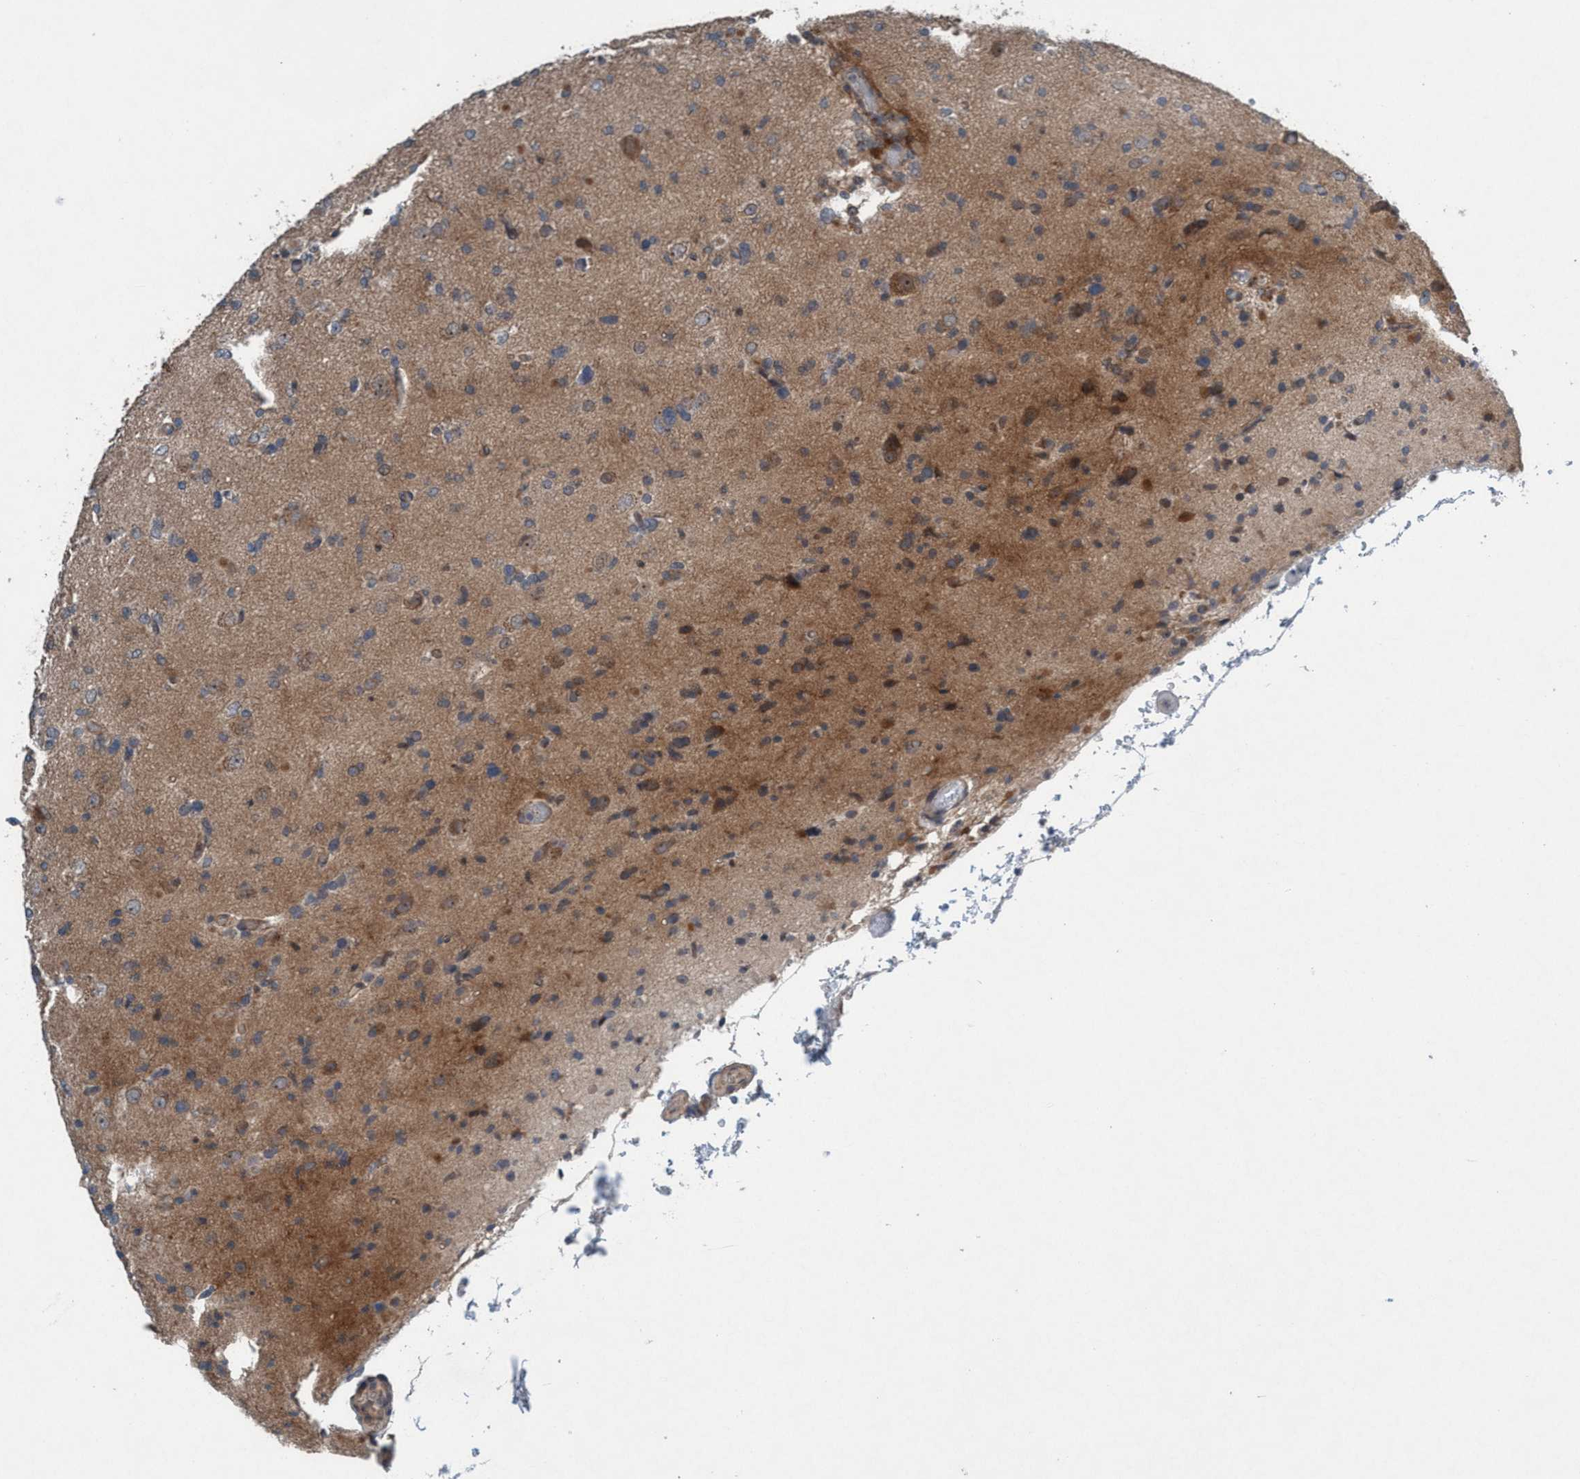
{"staining": {"intensity": "moderate", "quantity": "<25%", "location": "cytoplasmic/membranous"}, "tissue": "glioma", "cell_type": "Tumor cells", "image_type": "cancer", "snomed": [{"axis": "morphology", "description": "Glioma, malignant, Low grade"}, {"axis": "topography", "description": "Brain"}], "caption": "An image of malignant glioma (low-grade) stained for a protein reveals moderate cytoplasmic/membranous brown staining in tumor cells.", "gene": "NISCH", "patient": {"sex": "female", "age": 22}}